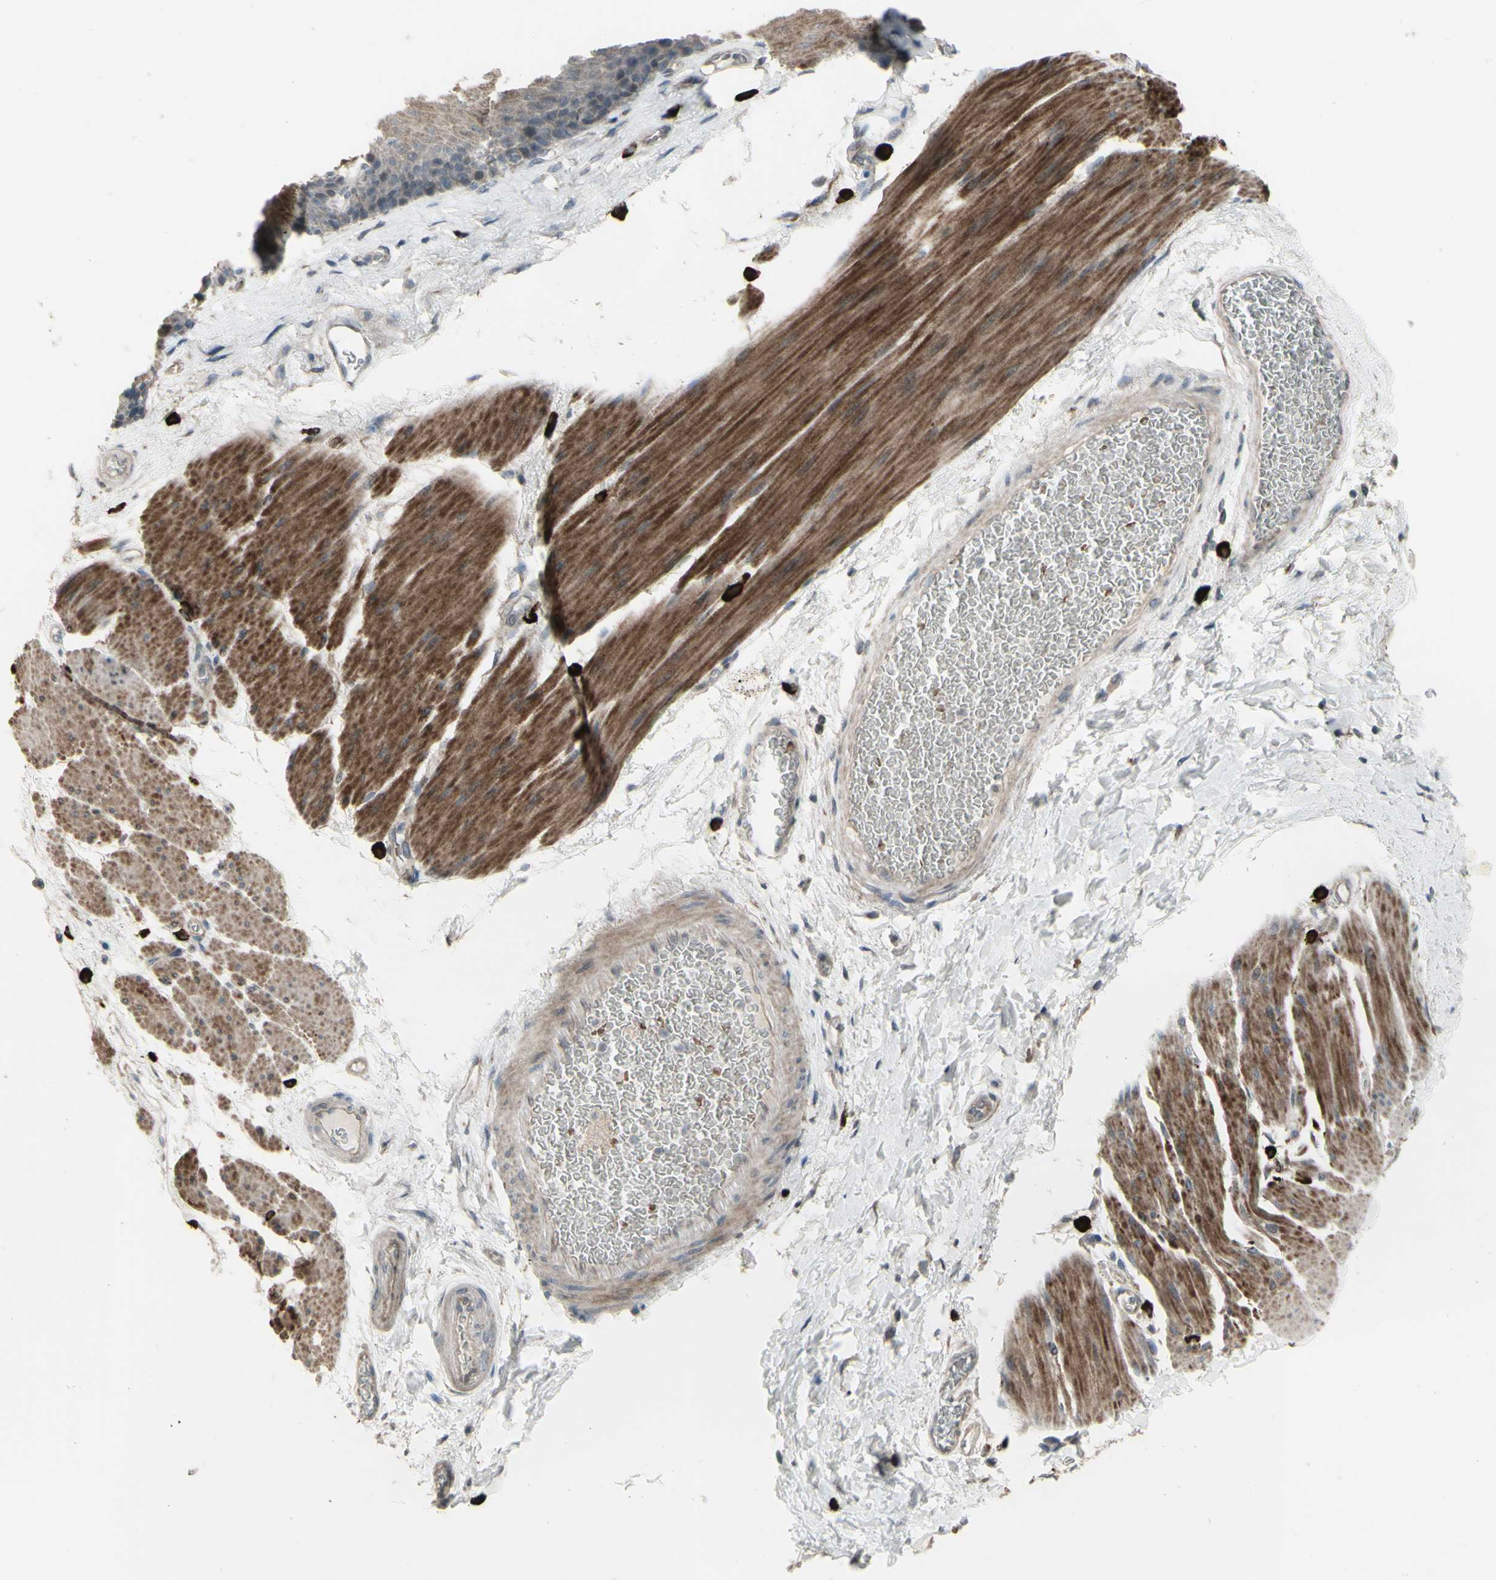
{"staining": {"intensity": "moderate", "quantity": ">75%", "location": "cytoplasmic/membranous"}, "tissue": "esophagus", "cell_type": "Squamous epithelial cells", "image_type": "normal", "snomed": [{"axis": "morphology", "description": "Normal tissue, NOS"}, {"axis": "topography", "description": "Esophagus"}], "caption": "DAB (3,3'-diaminobenzidine) immunohistochemical staining of unremarkable esophagus exhibits moderate cytoplasmic/membranous protein staining in about >75% of squamous epithelial cells.", "gene": "GRAMD1B", "patient": {"sex": "female", "age": 72}}